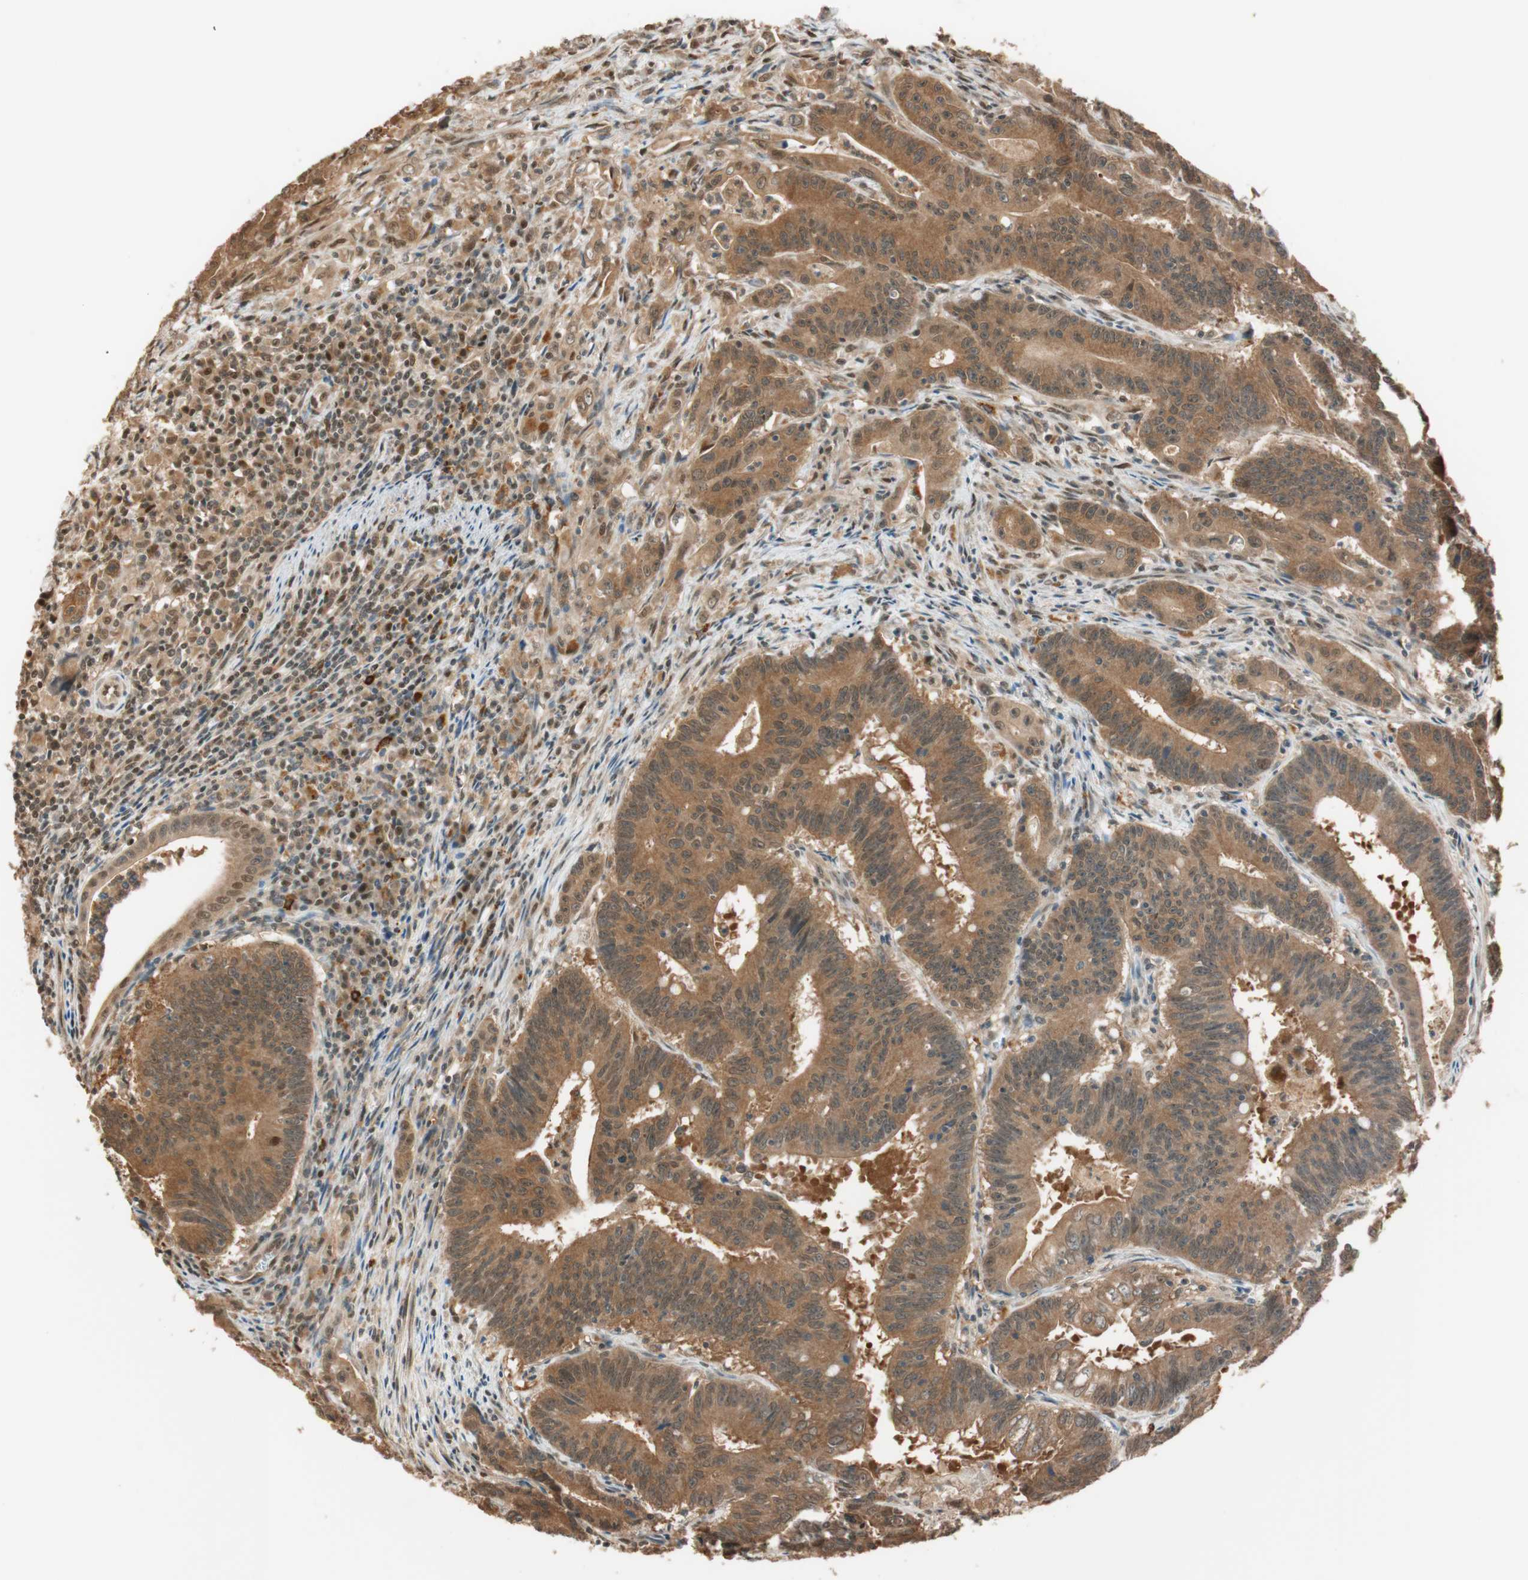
{"staining": {"intensity": "moderate", "quantity": ">75%", "location": "cytoplasmic/membranous,nuclear"}, "tissue": "colorectal cancer", "cell_type": "Tumor cells", "image_type": "cancer", "snomed": [{"axis": "morphology", "description": "Adenocarcinoma, NOS"}, {"axis": "topography", "description": "Colon"}], "caption": "Protein staining demonstrates moderate cytoplasmic/membranous and nuclear staining in about >75% of tumor cells in adenocarcinoma (colorectal).", "gene": "ZNF443", "patient": {"sex": "male", "age": 45}}